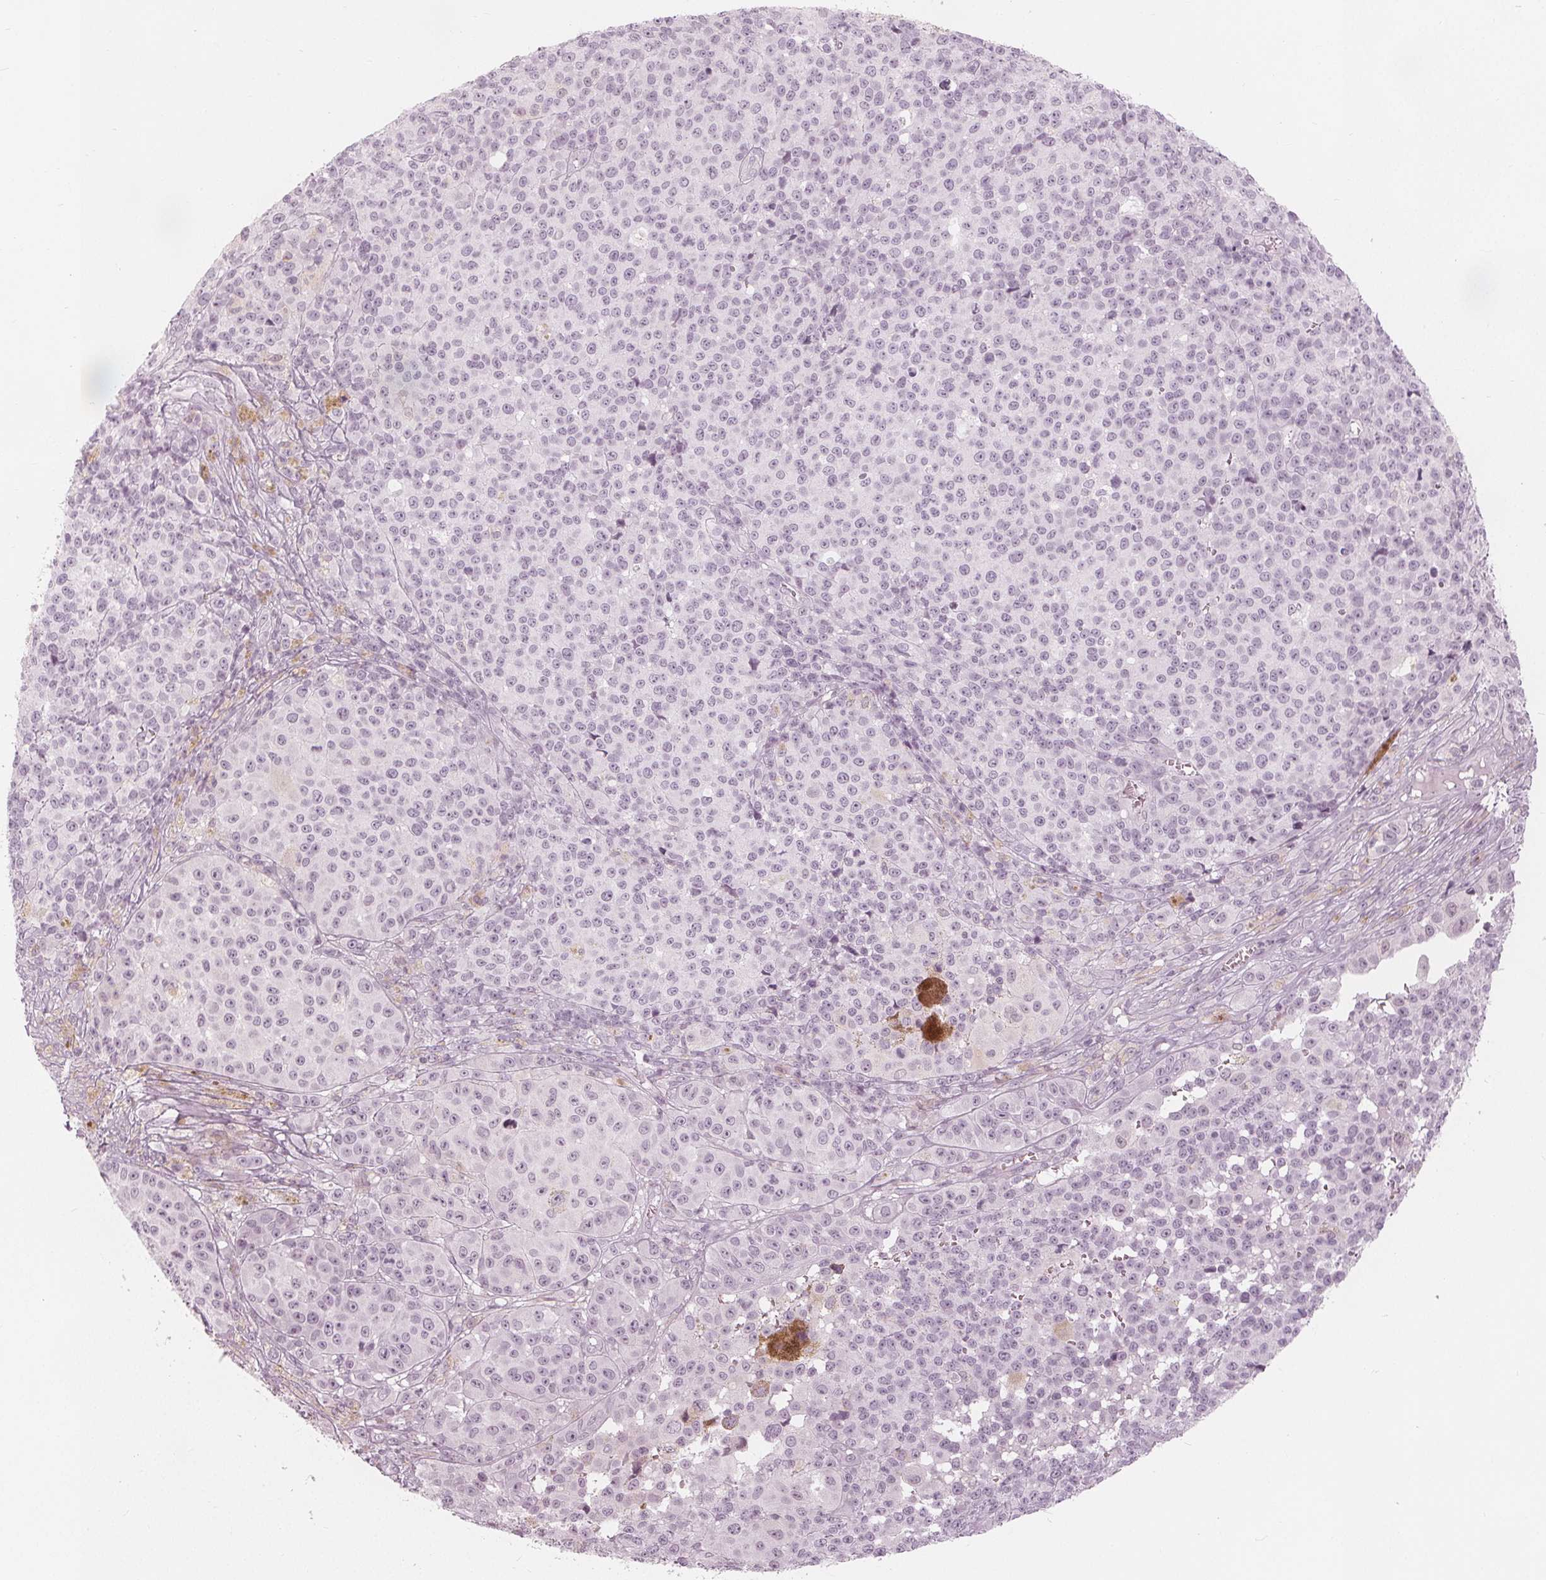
{"staining": {"intensity": "weak", "quantity": "25%-75%", "location": "cytoplasmic/membranous"}, "tissue": "melanoma", "cell_type": "Tumor cells", "image_type": "cancer", "snomed": [{"axis": "morphology", "description": "Malignant melanoma, NOS"}, {"axis": "topography", "description": "Skin"}], "caption": "DAB immunohistochemical staining of human melanoma shows weak cytoplasmic/membranous protein staining in about 25%-75% of tumor cells.", "gene": "PAEP", "patient": {"sex": "female", "age": 58}}